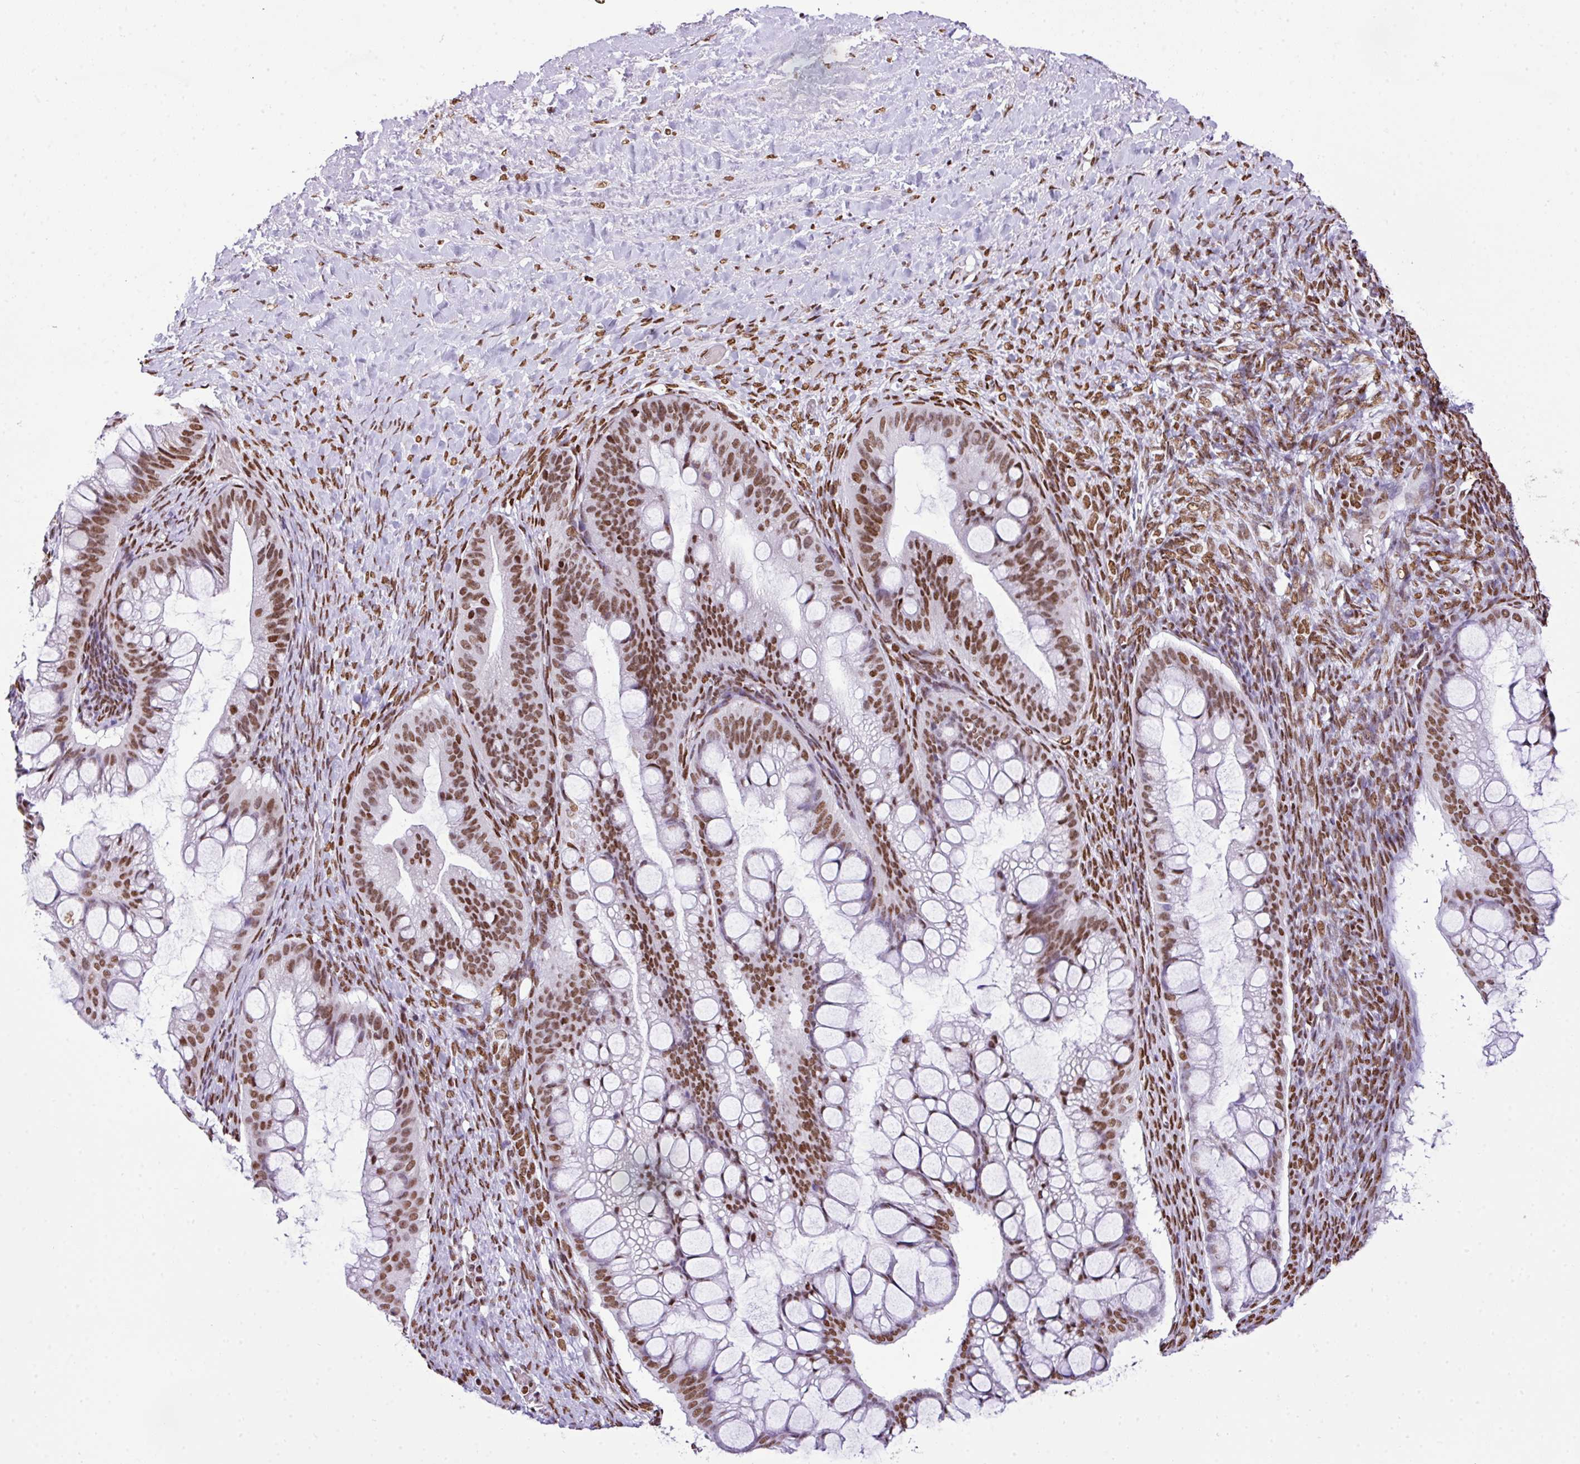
{"staining": {"intensity": "moderate", "quantity": ">75%", "location": "nuclear"}, "tissue": "ovarian cancer", "cell_type": "Tumor cells", "image_type": "cancer", "snomed": [{"axis": "morphology", "description": "Cystadenocarcinoma, mucinous, NOS"}, {"axis": "topography", "description": "Ovary"}], "caption": "Immunohistochemical staining of human ovarian mucinous cystadenocarcinoma demonstrates medium levels of moderate nuclear expression in approximately >75% of tumor cells. (DAB (3,3'-diaminobenzidine) IHC, brown staining for protein, blue staining for nuclei).", "gene": "RARG", "patient": {"sex": "female", "age": 73}}